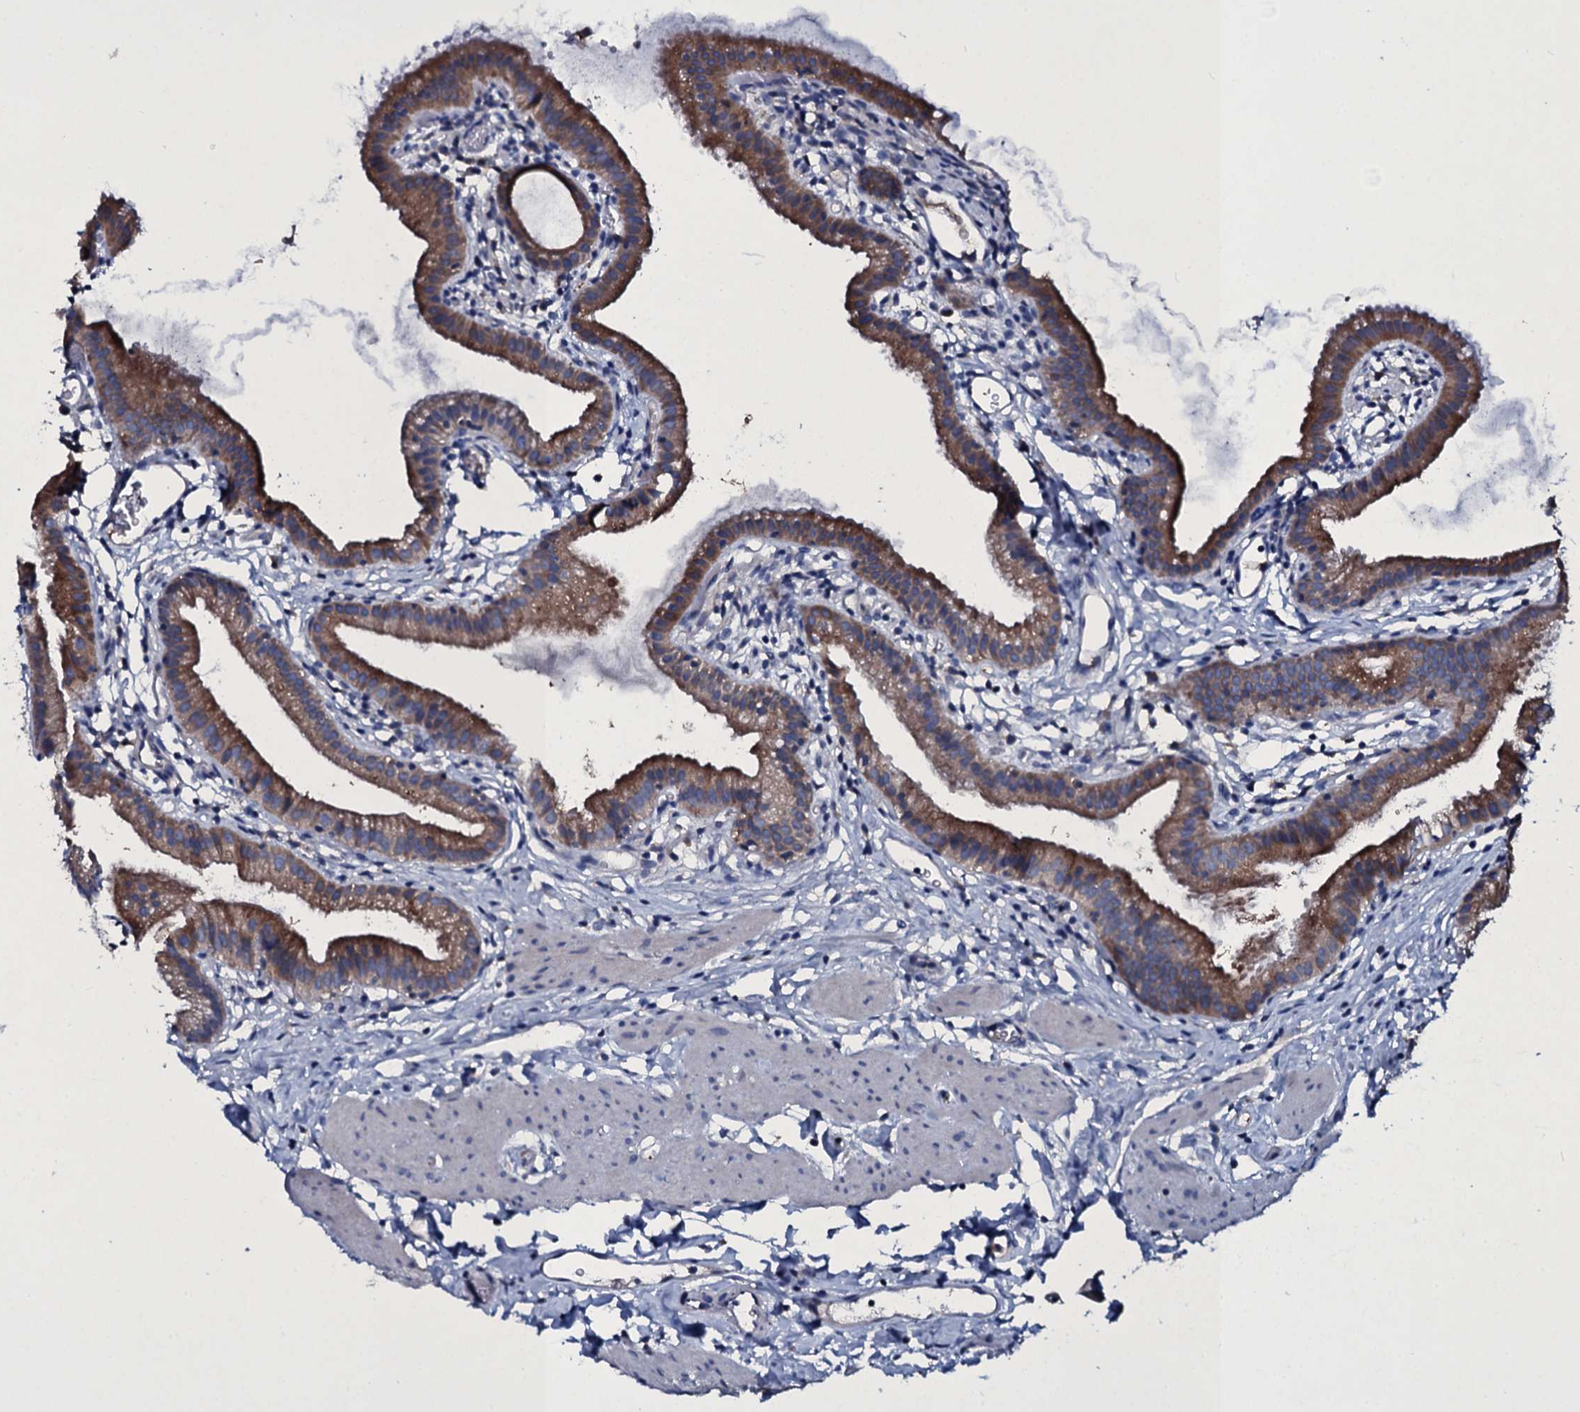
{"staining": {"intensity": "moderate", "quantity": ">75%", "location": "cytoplasmic/membranous"}, "tissue": "gallbladder", "cell_type": "Glandular cells", "image_type": "normal", "snomed": [{"axis": "morphology", "description": "Normal tissue, NOS"}, {"axis": "topography", "description": "Gallbladder"}], "caption": "An immunohistochemistry (IHC) photomicrograph of benign tissue is shown. Protein staining in brown labels moderate cytoplasmic/membranous positivity in gallbladder within glandular cells. (DAB = brown stain, brightfield microscopy at high magnification).", "gene": "TPGS2", "patient": {"sex": "female", "age": 46}}